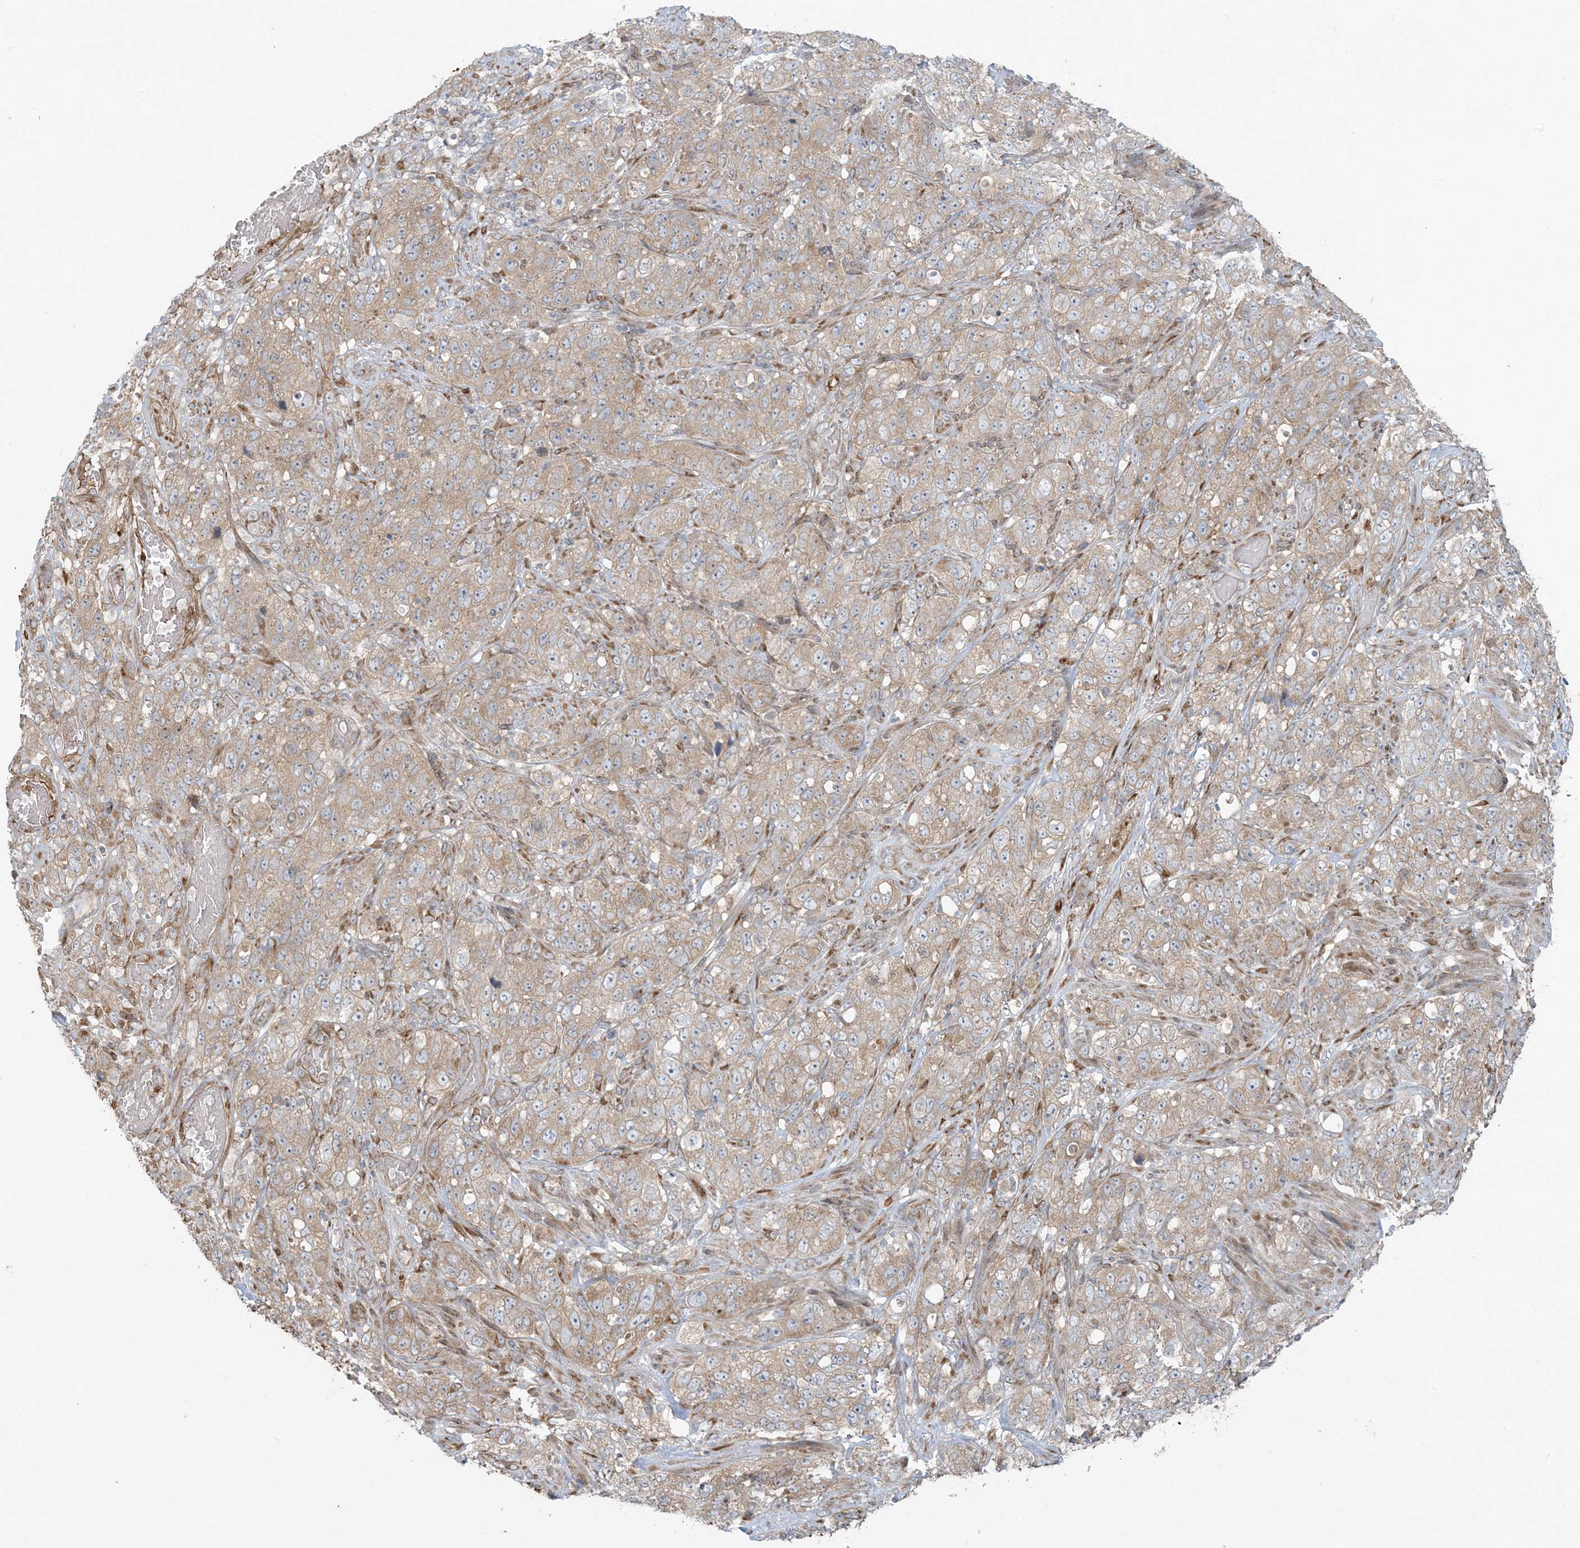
{"staining": {"intensity": "weak", "quantity": ">75%", "location": "cytoplasmic/membranous"}, "tissue": "stomach cancer", "cell_type": "Tumor cells", "image_type": "cancer", "snomed": [{"axis": "morphology", "description": "Adenocarcinoma, NOS"}, {"axis": "topography", "description": "Stomach"}], "caption": "Adenocarcinoma (stomach) was stained to show a protein in brown. There is low levels of weak cytoplasmic/membranous positivity in approximately >75% of tumor cells. The staining is performed using DAB brown chromogen to label protein expression. The nuclei are counter-stained blue using hematoxylin.", "gene": "ZNF263", "patient": {"sex": "male", "age": 48}}